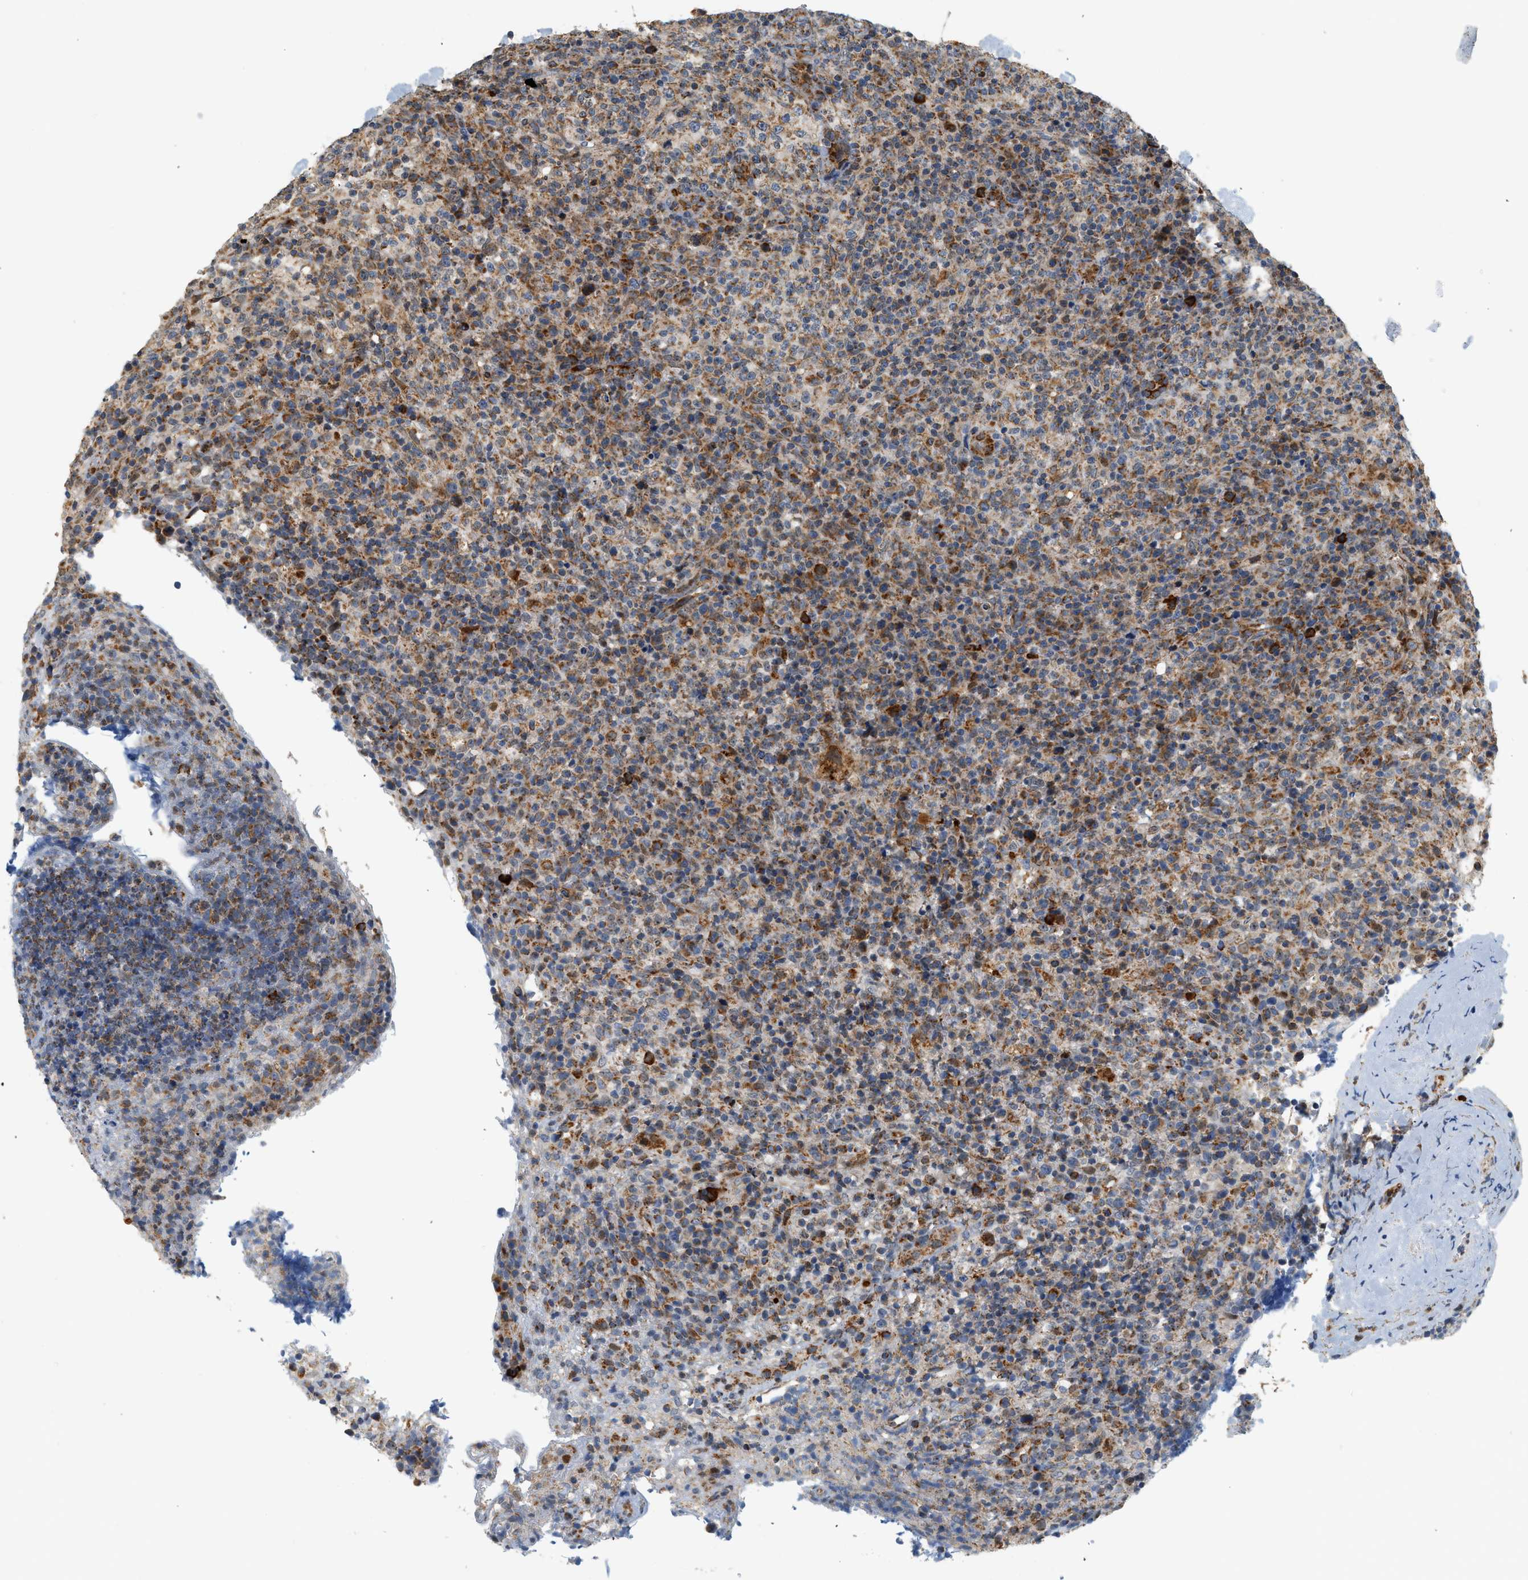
{"staining": {"intensity": "moderate", "quantity": ">75%", "location": "cytoplasmic/membranous"}, "tissue": "lymphoma", "cell_type": "Tumor cells", "image_type": "cancer", "snomed": [{"axis": "morphology", "description": "Malignant lymphoma, non-Hodgkin's type, High grade"}, {"axis": "topography", "description": "Lymph node"}], "caption": "This is a micrograph of IHC staining of lymphoma, which shows moderate positivity in the cytoplasmic/membranous of tumor cells.", "gene": "MCU", "patient": {"sex": "female", "age": 76}}